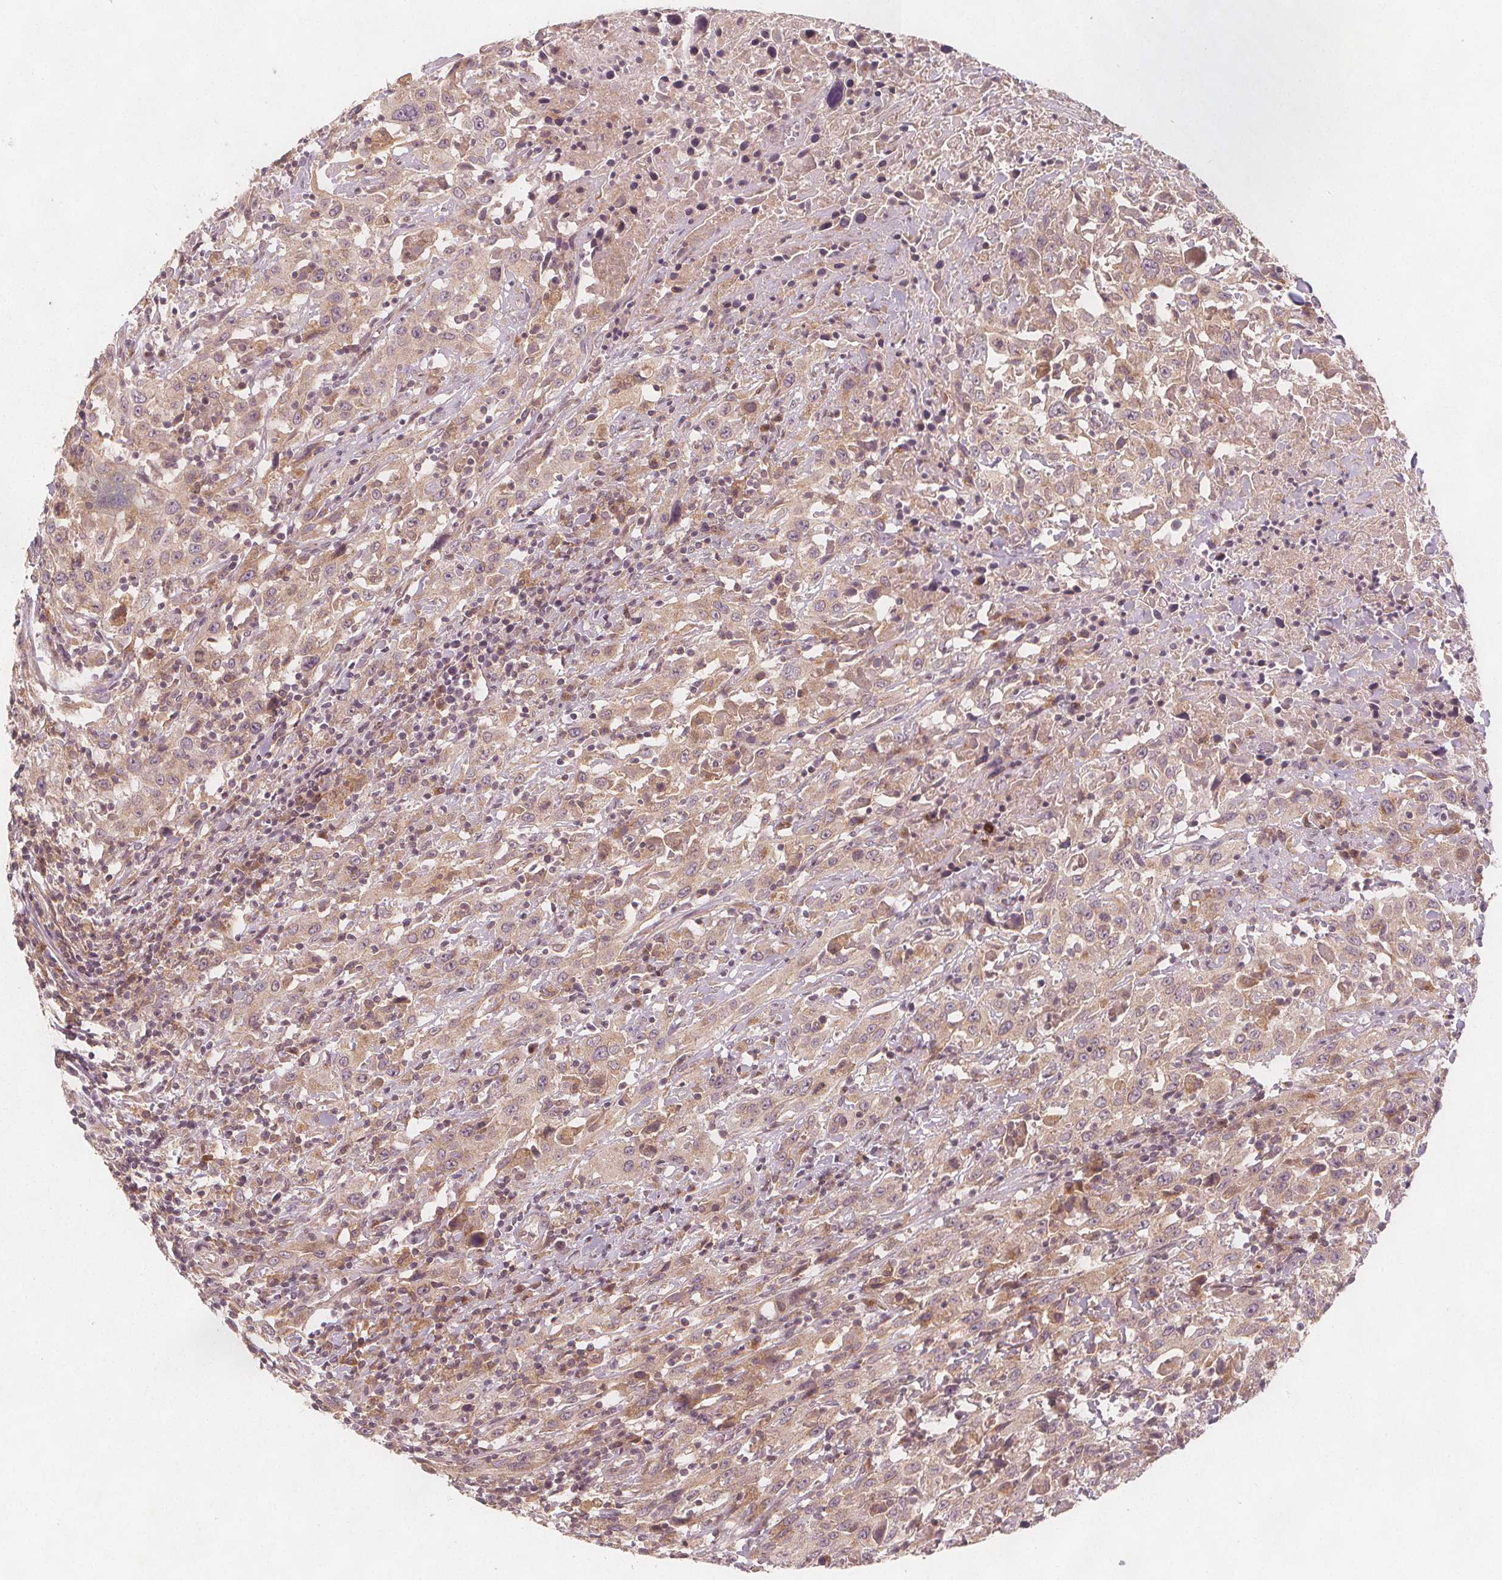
{"staining": {"intensity": "weak", "quantity": ">75%", "location": "cytoplasmic/membranous"}, "tissue": "urothelial cancer", "cell_type": "Tumor cells", "image_type": "cancer", "snomed": [{"axis": "morphology", "description": "Urothelial carcinoma, High grade"}, {"axis": "topography", "description": "Urinary bladder"}], "caption": "IHC staining of high-grade urothelial carcinoma, which displays low levels of weak cytoplasmic/membranous expression in approximately >75% of tumor cells indicating weak cytoplasmic/membranous protein positivity. The staining was performed using DAB (3,3'-diaminobenzidine) (brown) for protein detection and nuclei were counterstained in hematoxylin (blue).", "gene": "NCSTN", "patient": {"sex": "male", "age": 61}}